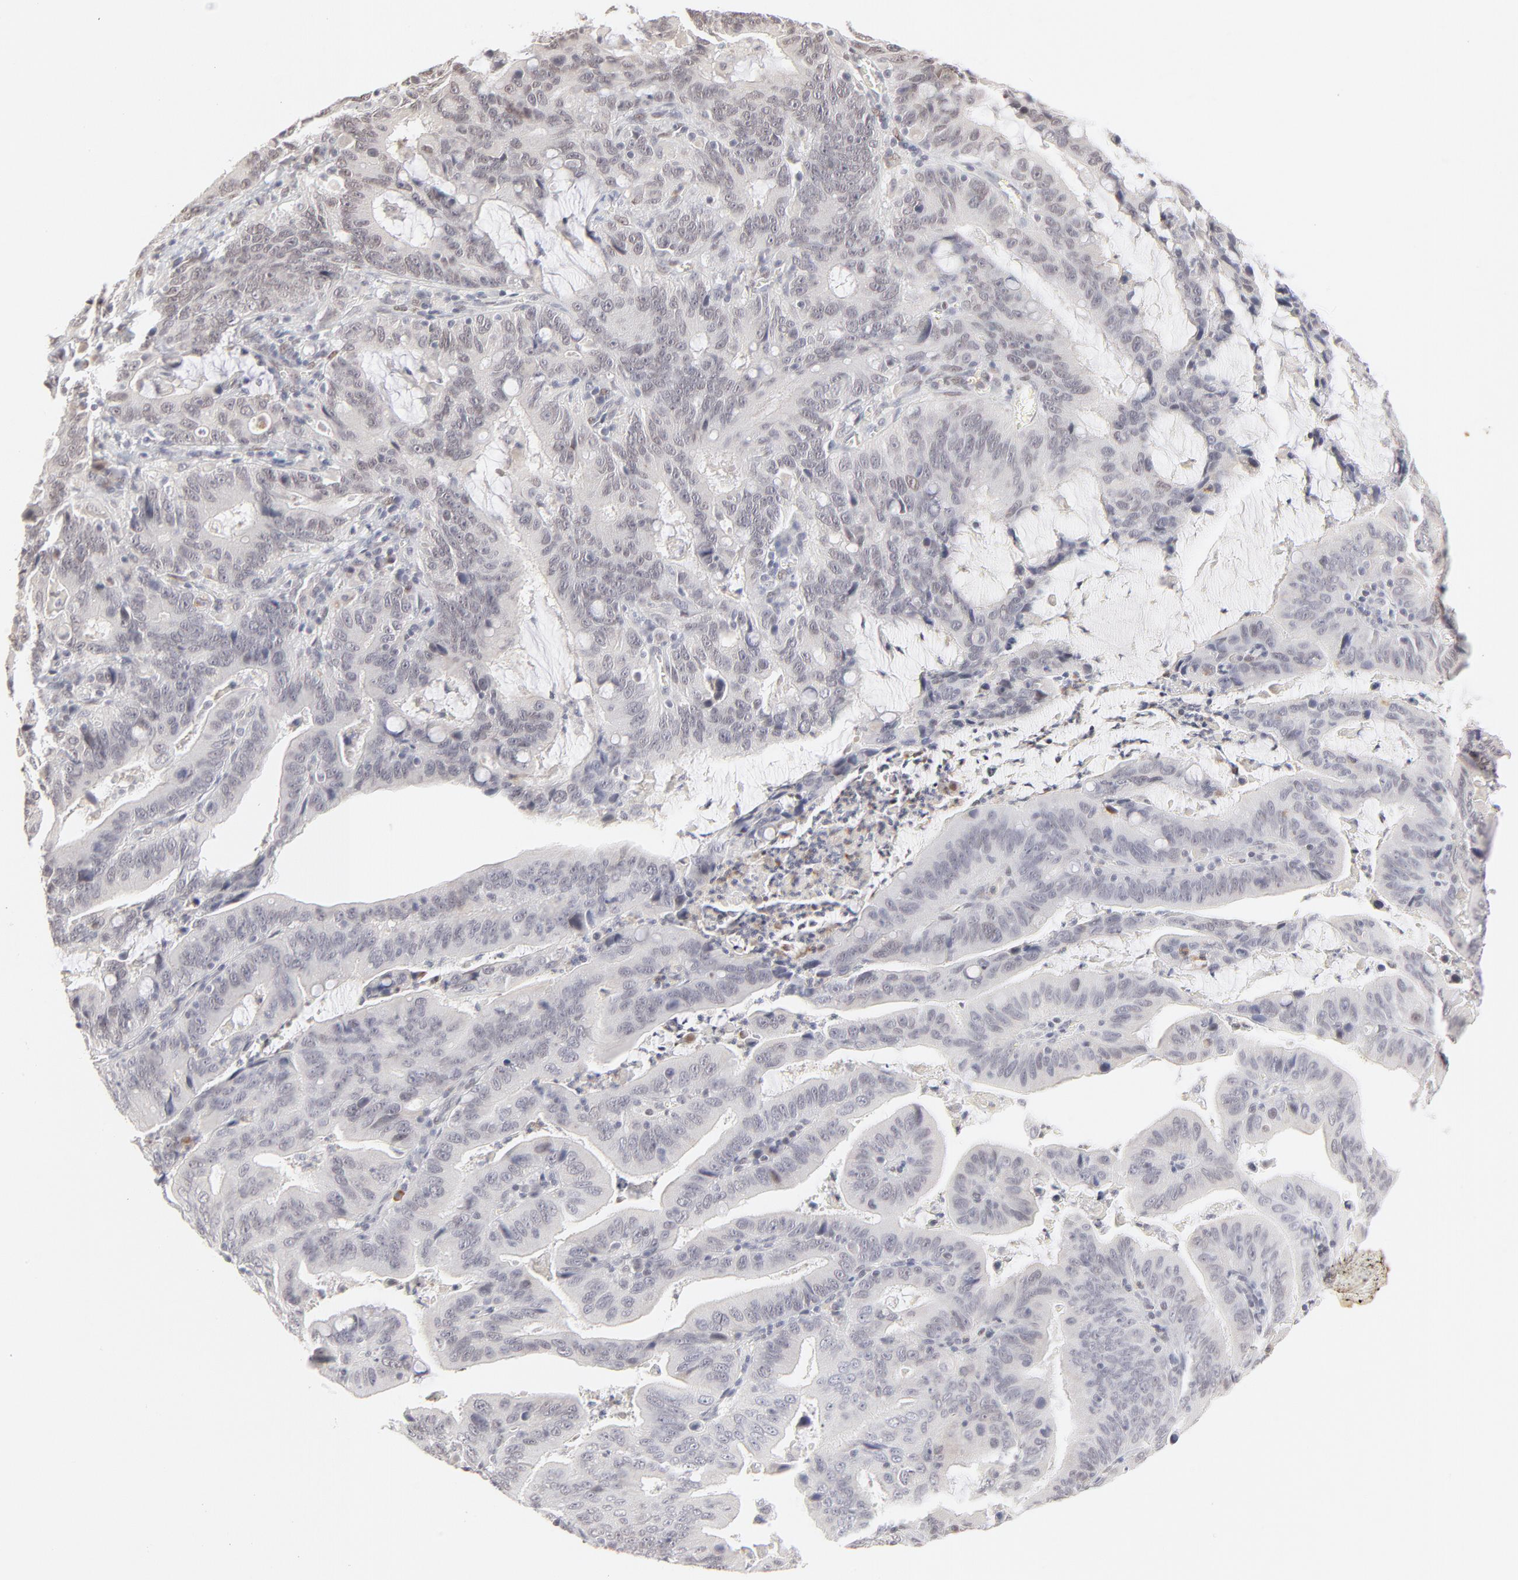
{"staining": {"intensity": "negative", "quantity": "none", "location": "none"}, "tissue": "stomach cancer", "cell_type": "Tumor cells", "image_type": "cancer", "snomed": [{"axis": "morphology", "description": "Adenocarcinoma, NOS"}, {"axis": "topography", "description": "Stomach, upper"}], "caption": "This is an immunohistochemistry (IHC) histopathology image of human stomach cancer (adenocarcinoma). There is no positivity in tumor cells.", "gene": "PBX3", "patient": {"sex": "male", "age": 63}}